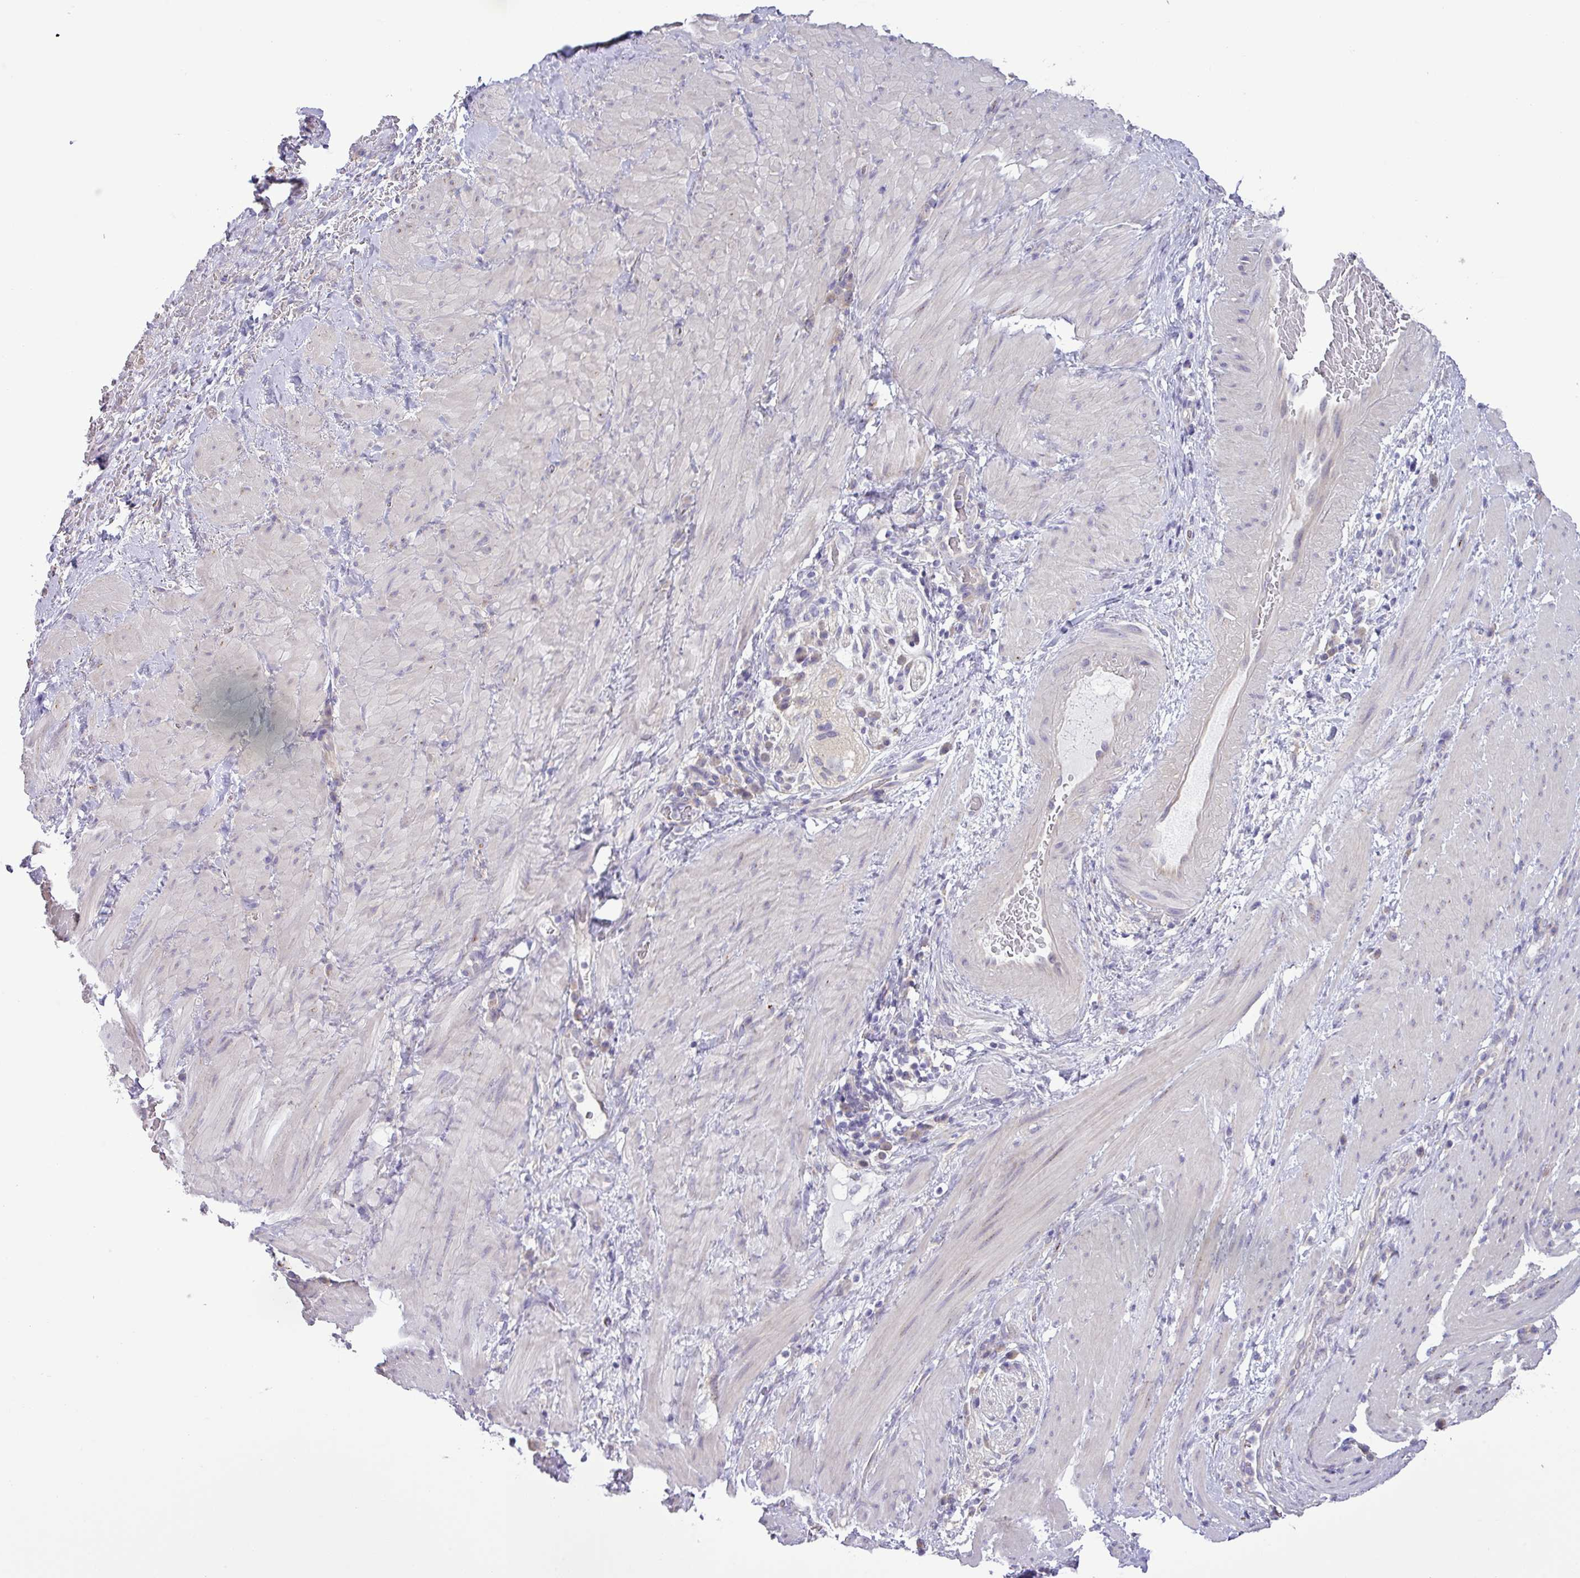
{"staining": {"intensity": "moderate", "quantity": "<25%", "location": "cytoplasmic/membranous"}, "tissue": "stomach cancer", "cell_type": "Tumor cells", "image_type": "cancer", "snomed": [{"axis": "morphology", "description": "Normal tissue, NOS"}, {"axis": "morphology", "description": "Adenocarcinoma, NOS"}, {"axis": "topography", "description": "Stomach"}], "caption": "Immunohistochemical staining of stomach adenocarcinoma exhibits low levels of moderate cytoplasmic/membranous protein expression in about <25% of tumor cells. (brown staining indicates protein expression, while blue staining denotes nuclei).", "gene": "GALNT12", "patient": {"sex": "female", "age": 64}}